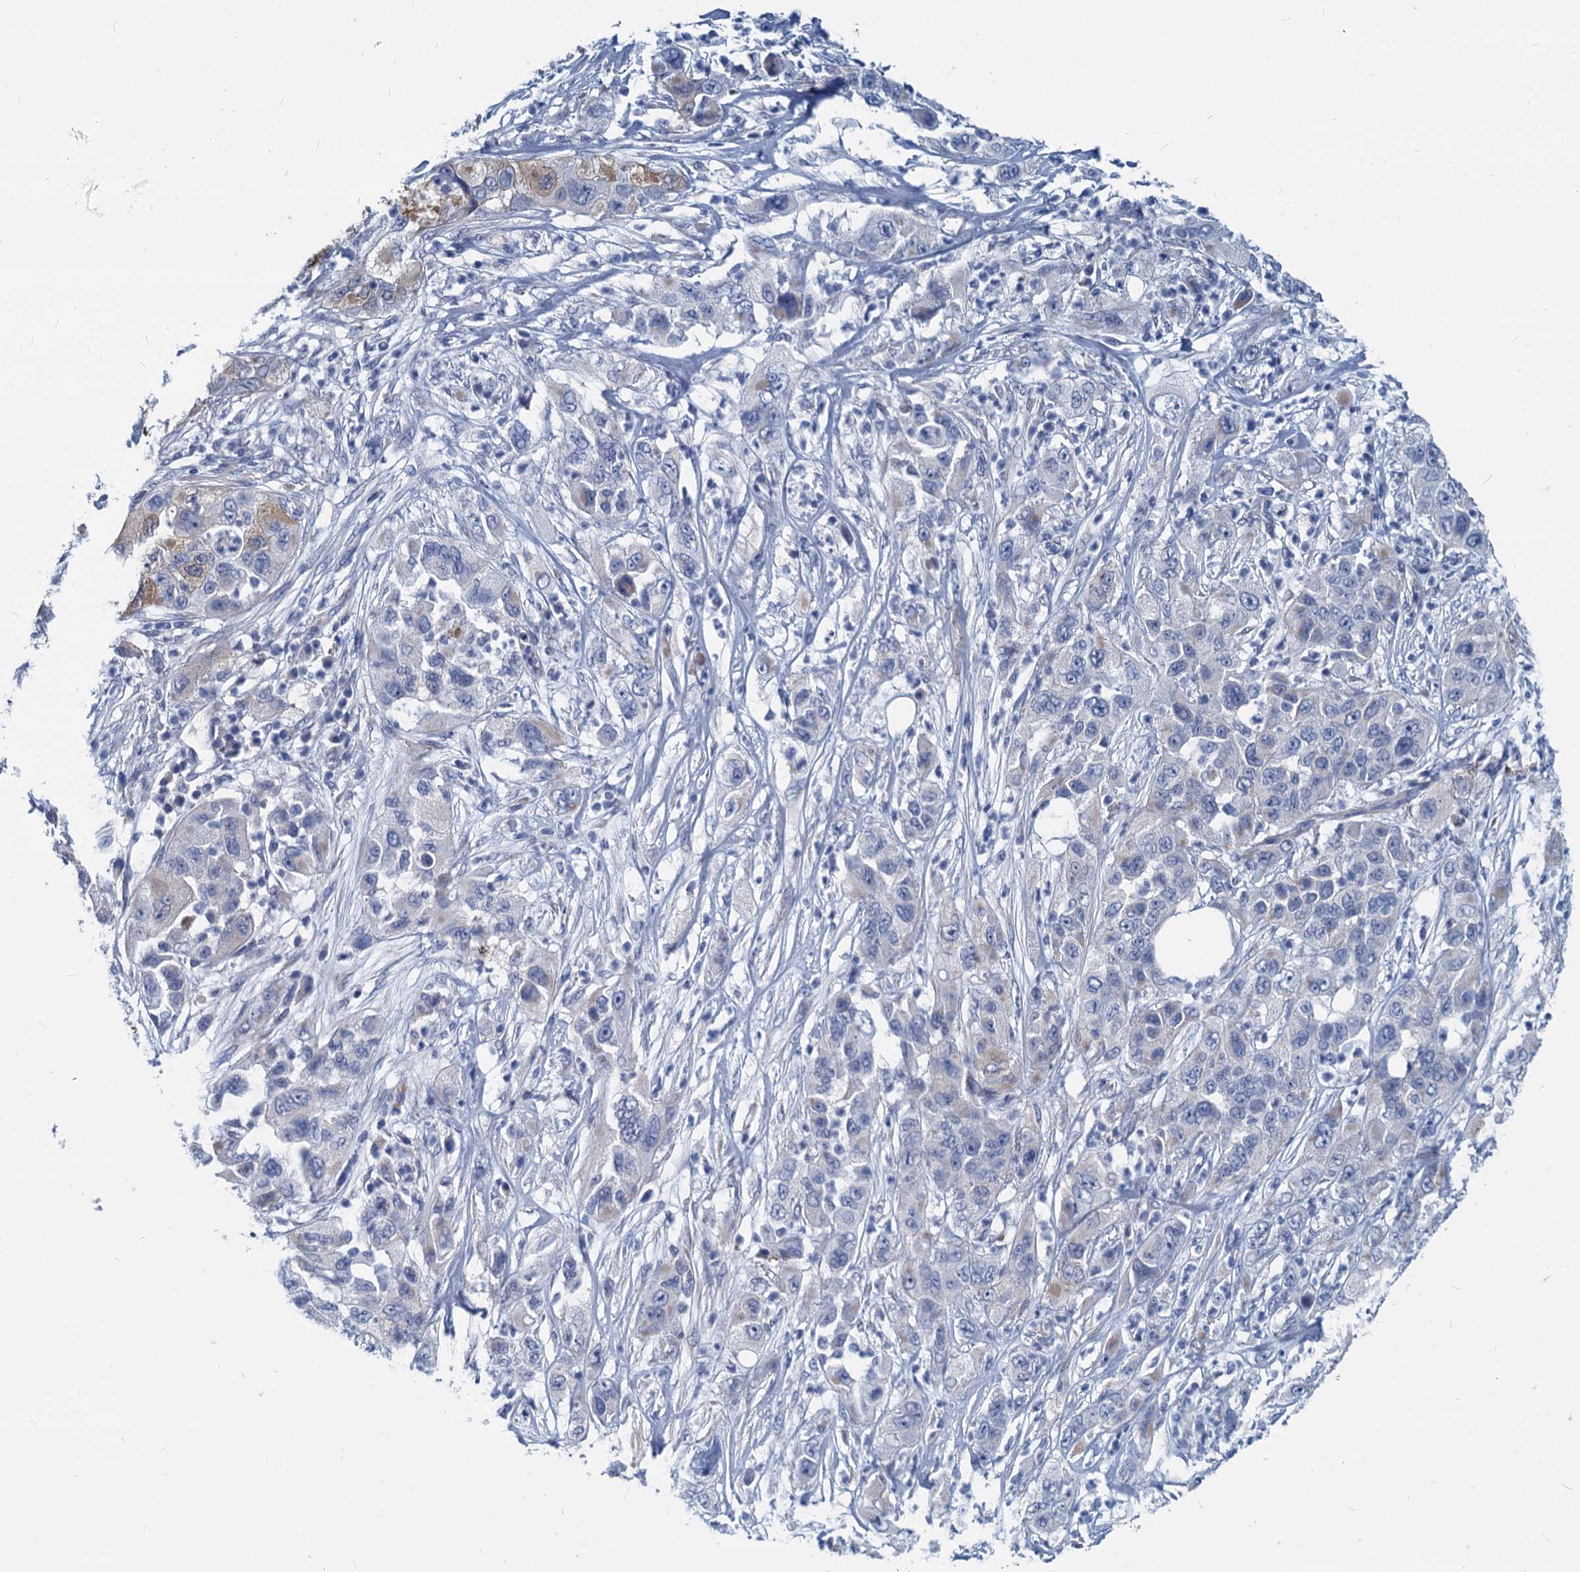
{"staining": {"intensity": "weak", "quantity": "<25%", "location": "cytoplasmic/membranous"}, "tissue": "pancreatic cancer", "cell_type": "Tumor cells", "image_type": "cancer", "snomed": [{"axis": "morphology", "description": "Adenocarcinoma, NOS"}, {"axis": "topography", "description": "Pancreas"}], "caption": "Tumor cells are negative for protein expression in human pancreatic adenocarcinoma.", "gene": "GSTM3", "patient": {"sex": "female", "age": 78}}